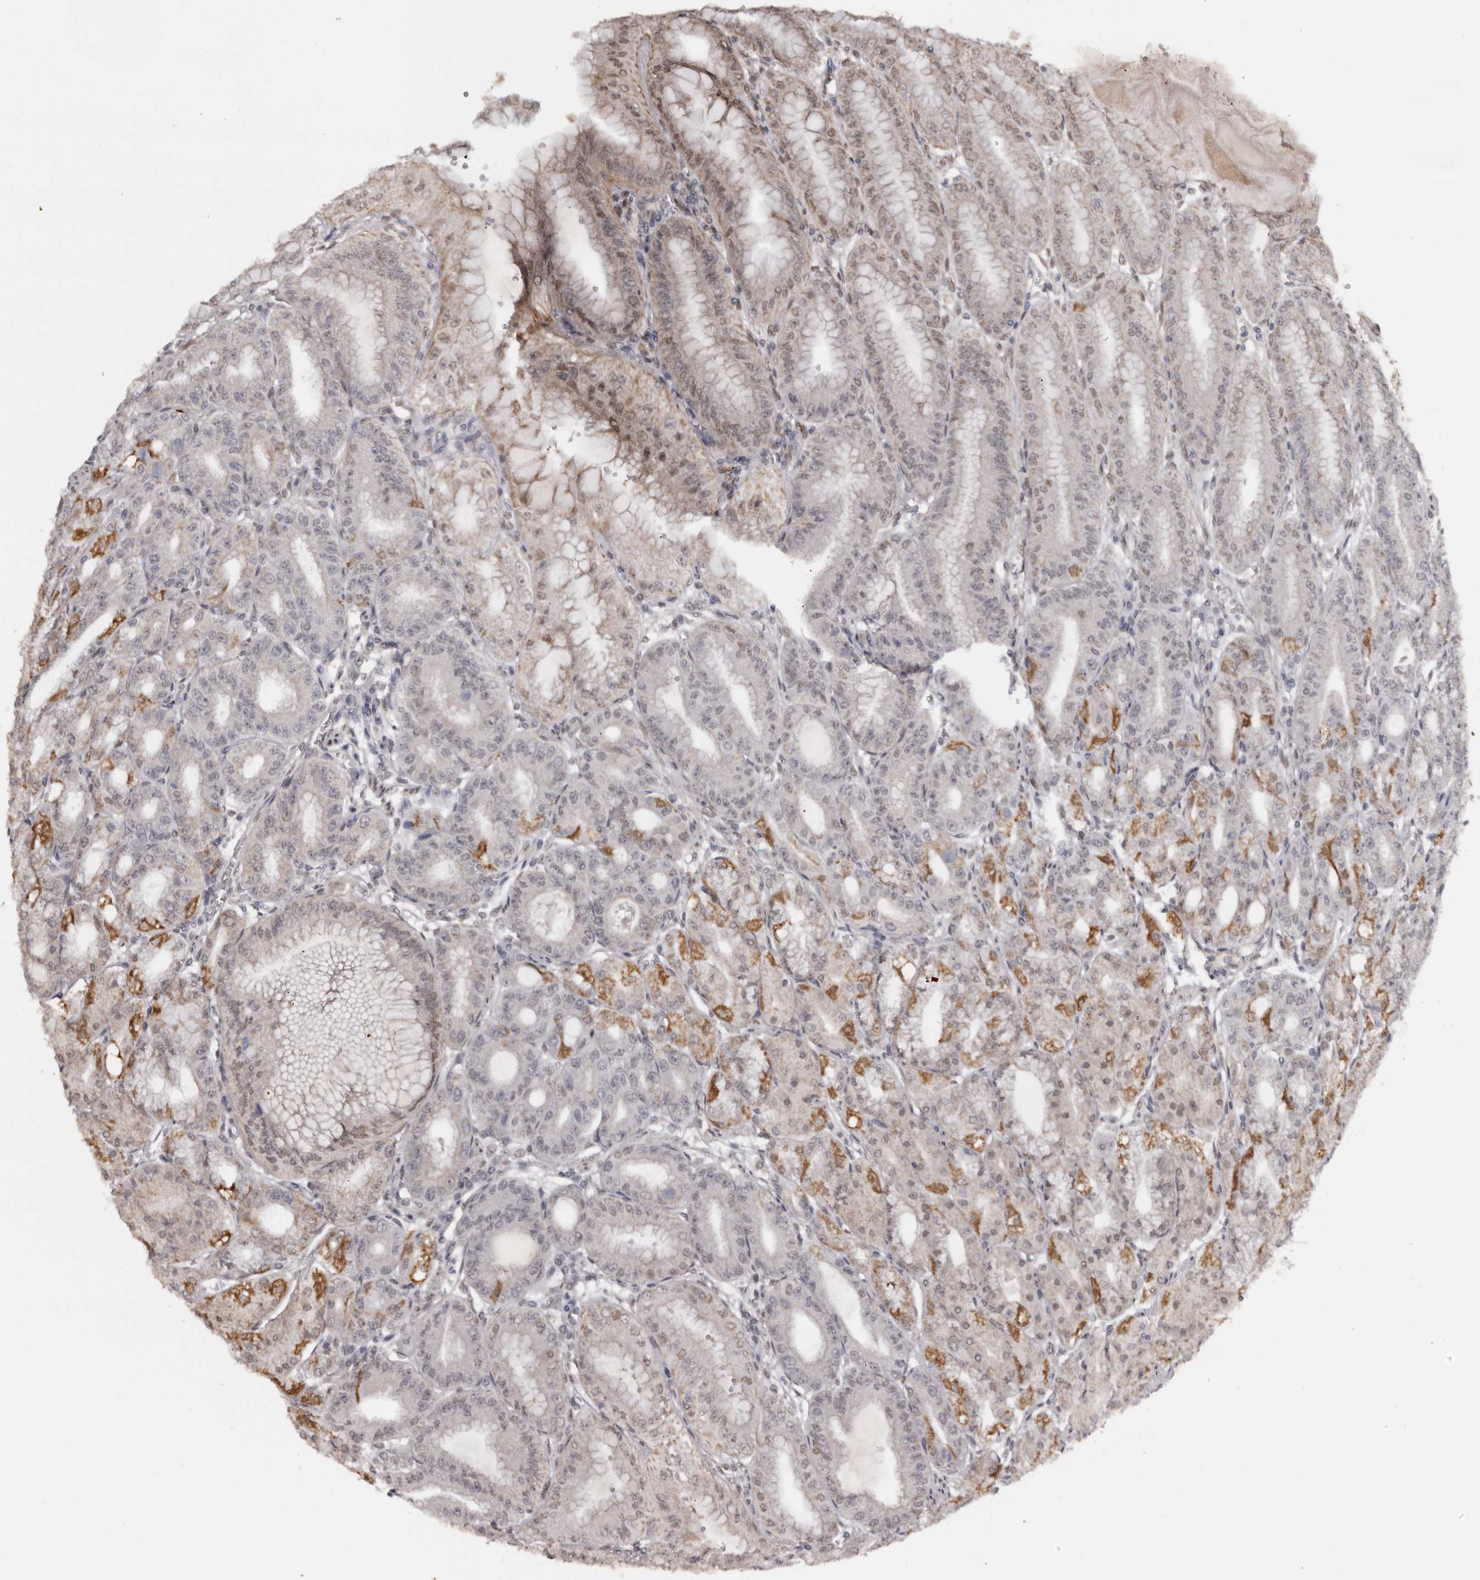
{"staining": {"intensity": "moderate", "quantity": "25%-75%", "location": "cytoplasmic/membranous,nuclear"}, "tissue": "stomach", "cell_type": "Glandular cells", "image_type": "normal", "snomed": [{"axis": "morphology", "description": "Normal tissue, NOS"}, {"axis": "topography", "description": "Stomach, lower"}], "caption": "Immunohistochemistry (IHC) (DAB) staining of unremarkable stomach reveals moderate cytoplasmic/membranous,nuclear protein expression in approximately 25%-75% of glandular cells. The staining was performed using DAB (3,3'-diaminobenzidine) to visualize the protein expression in brown, while the nuclei were stained in blue with hematoxylin (Magnification: 20x).", "gene": "MOGAT2", "patient": {"sex": "male", "age": 71}}